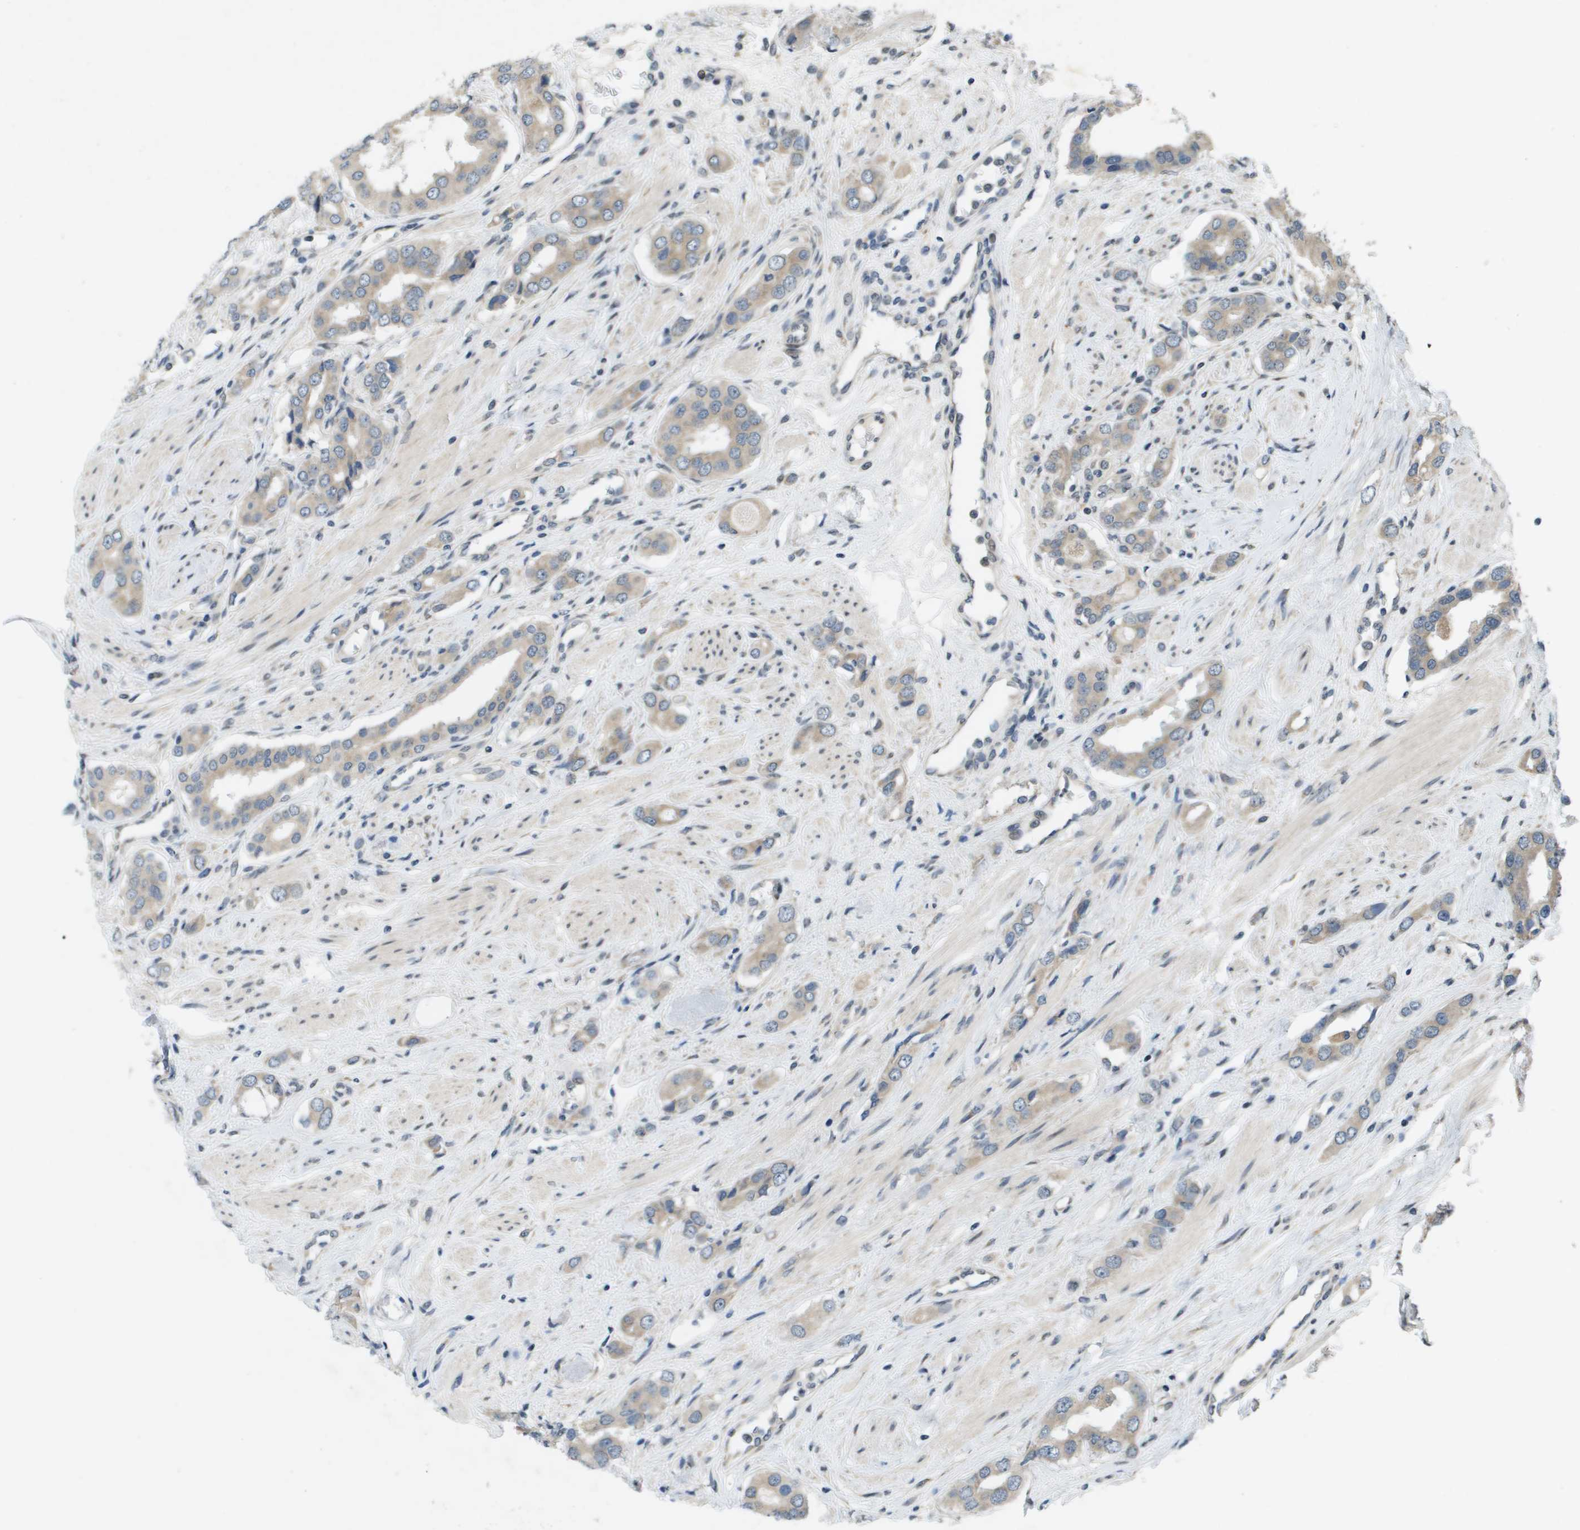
{"staining": {"intensity": "negative", "quantity": "none", "location": "none"}, "tissue": "prostate cancer", "cell_type": "Tumor cells", "image_type": "cancer", "snomed": [{"axis": "morphology", "description": "Adenocarcinoma, High grade"}, {"axis": "topography", "description": "Prostate"}], "caption": "This is an immunohistochemistry (IHC) image of human adenocarcinoma (high-grade) (prostate). There is no positivity in tumor cells.", "gene": "IFNLR1", "patient": {"sex": "male", "age": 52}}